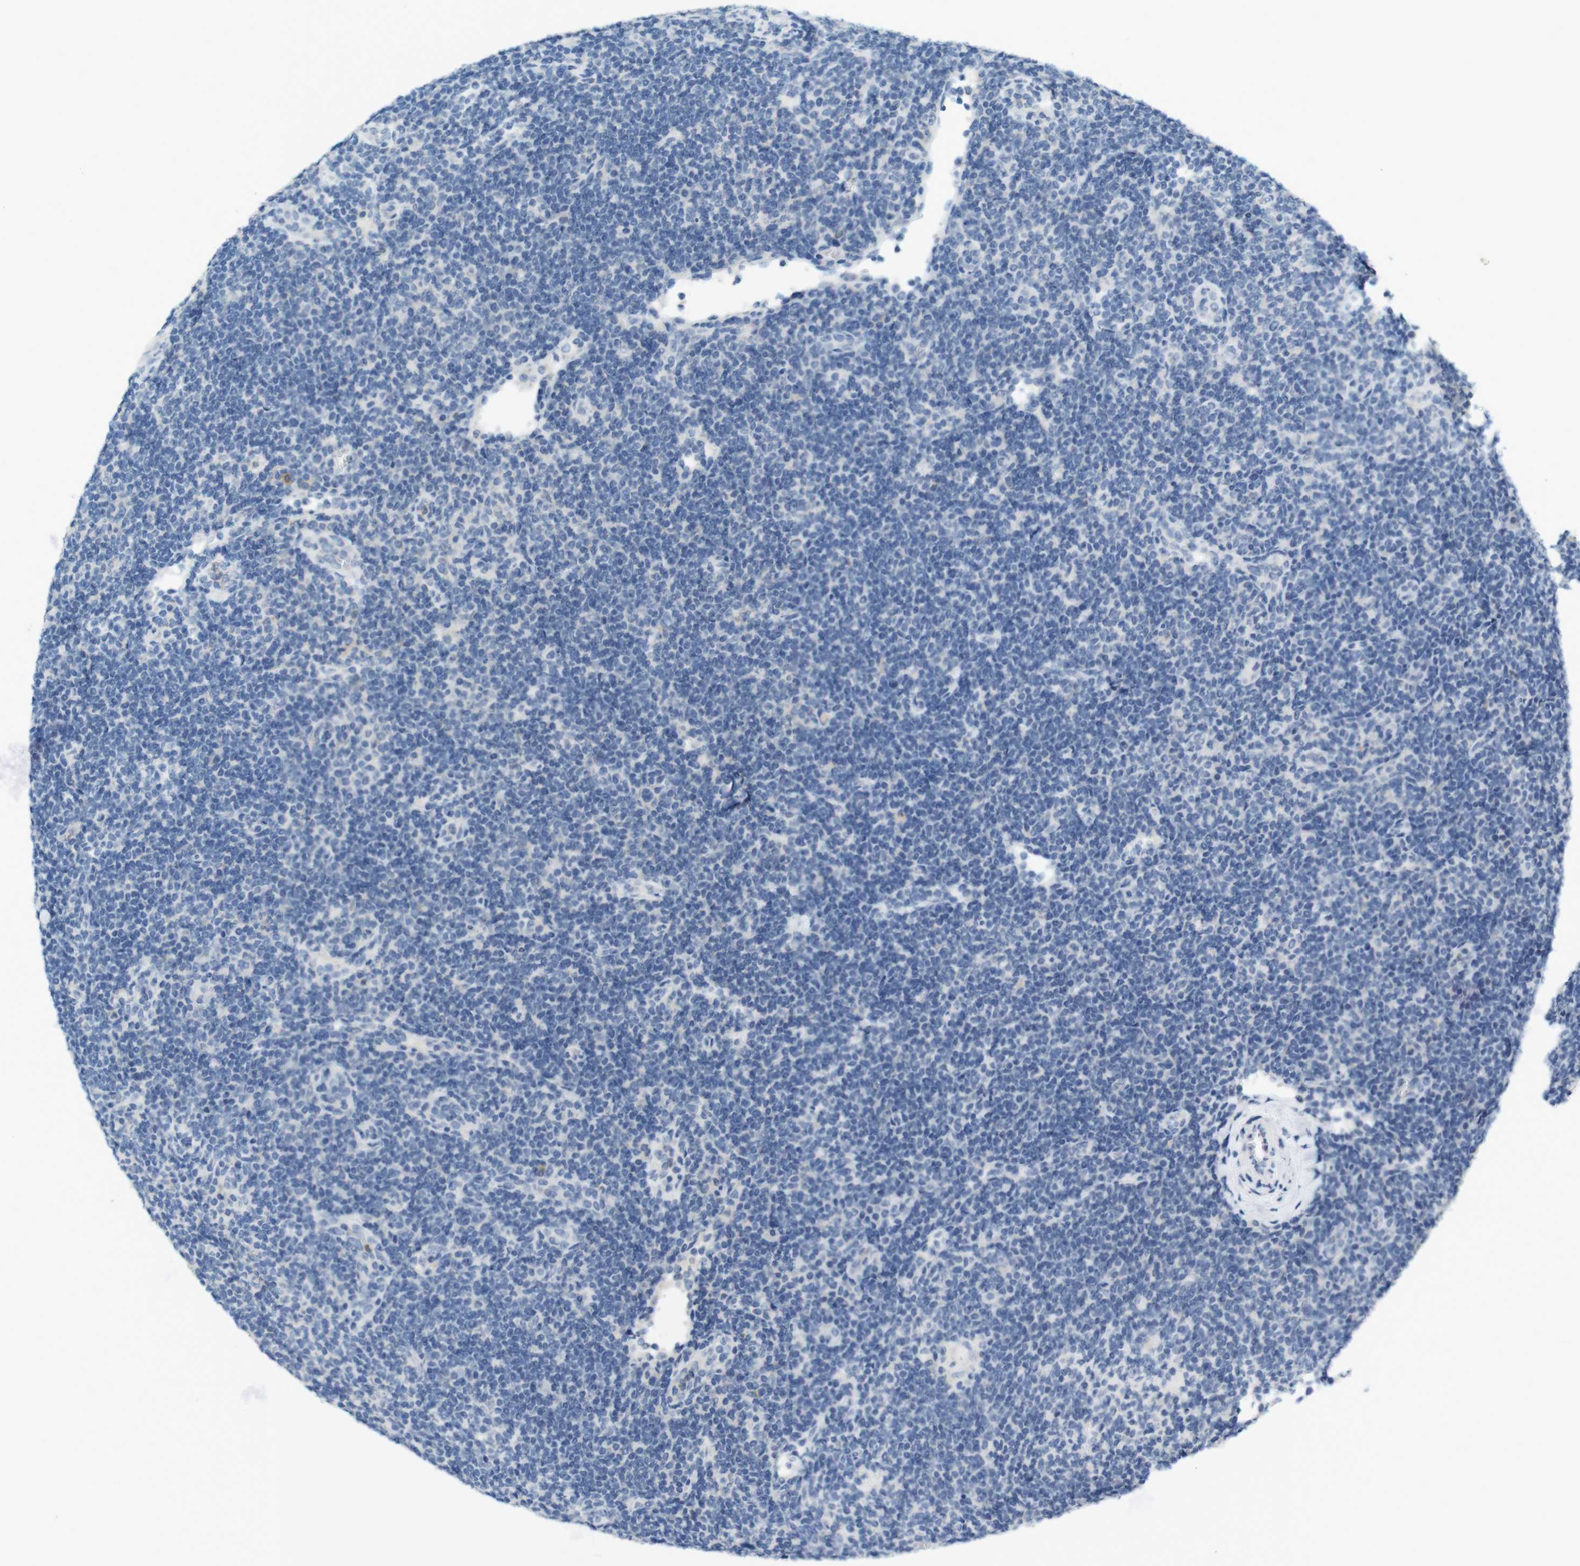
{"staining": {"intensity": "negative", "quantity": "none", "location": "none"}, "tissue": "lymphoma", "cell_type": "Tumor cells", "image_type": "cancer", "snomed": [{"axis": "morphology", "description": "Hodgkin's disease, NOS"}, {"axis": "topography", "description": "Lymph node"}], "caption": "DAB immunohistochemical staining of lymphoma displays no significant staining in tumor cells.", "gene": "LRRK2", "patient": {"sex": "female", "age": 57}}